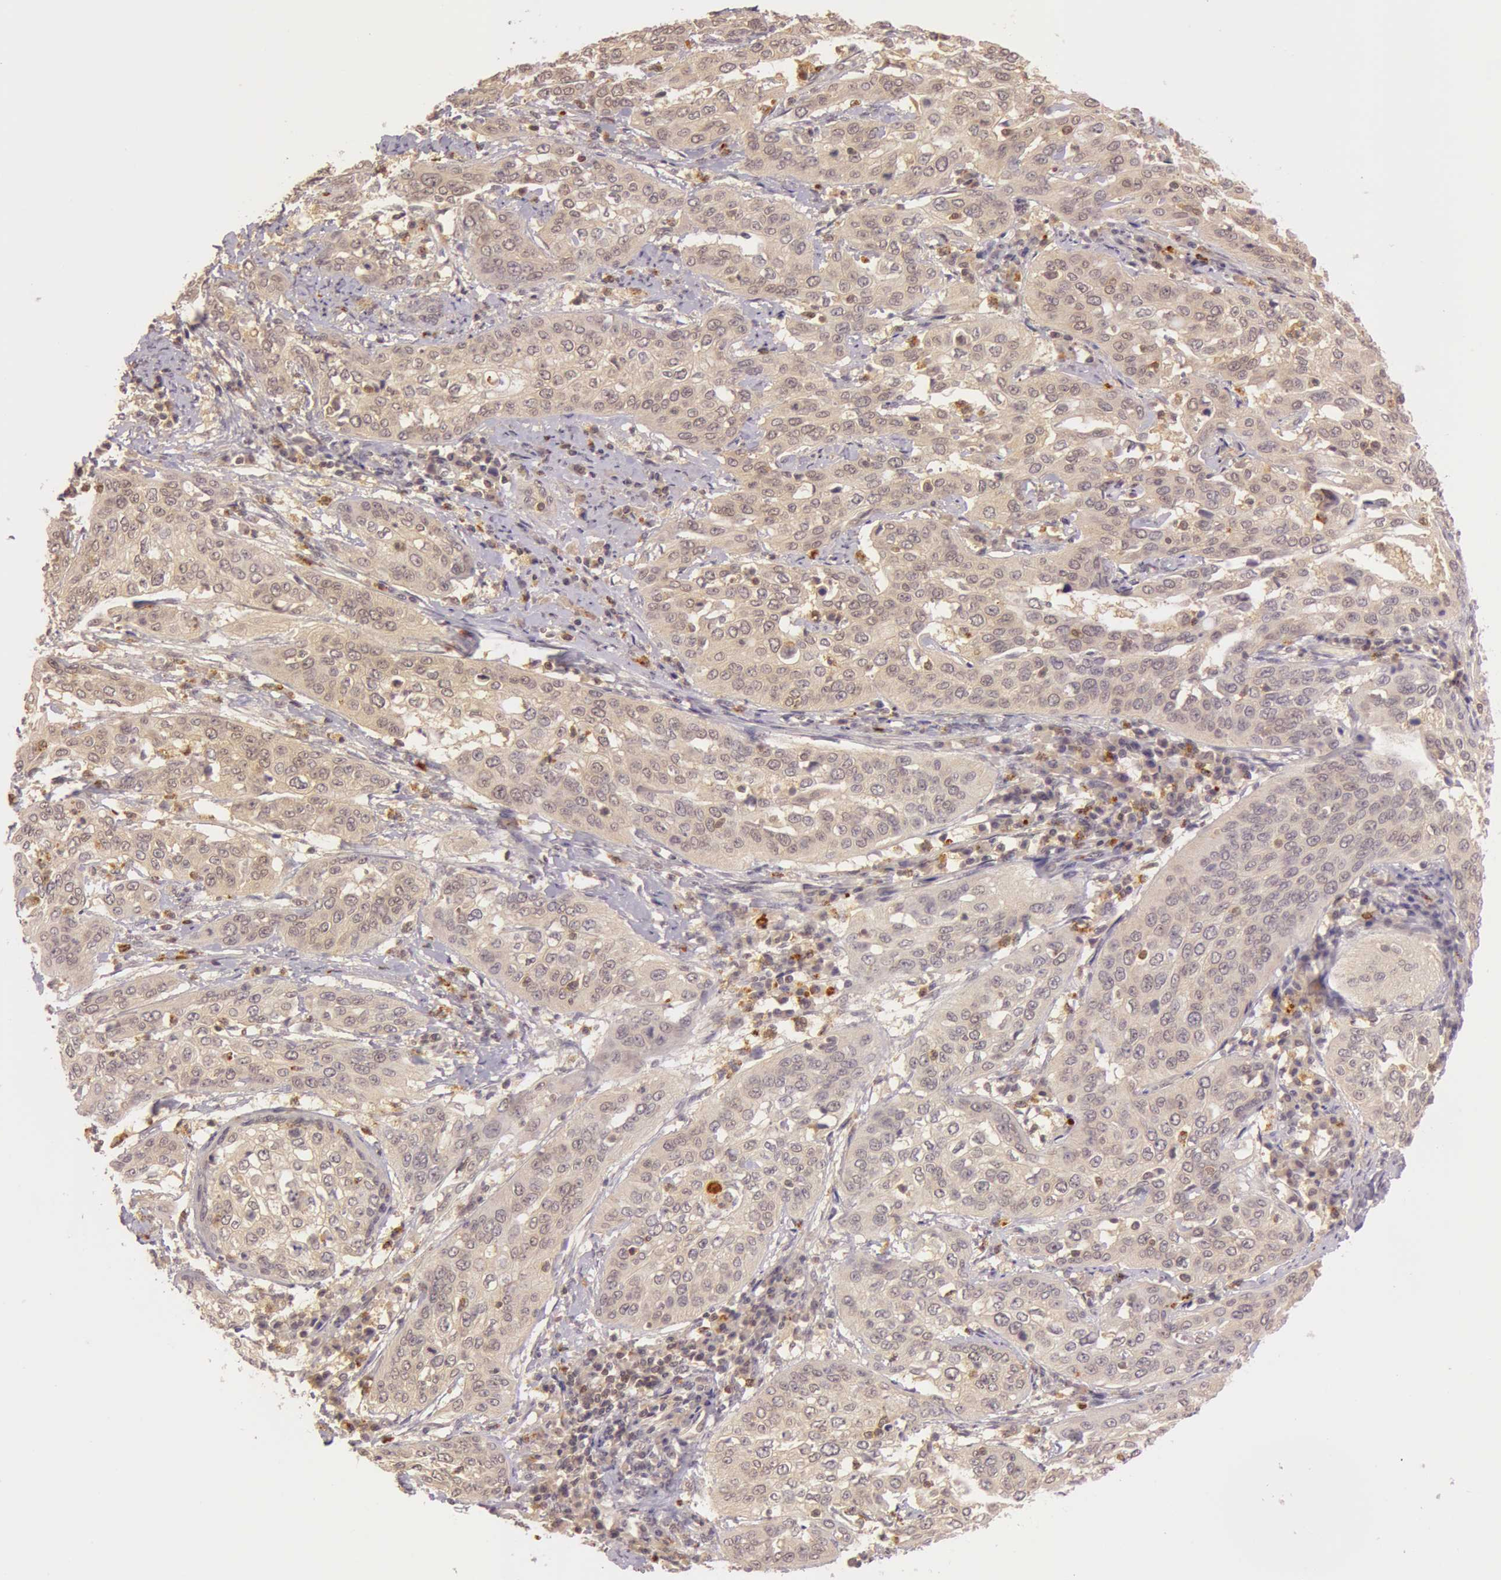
{"staining": {"intensity": "weak", "quantity": ">75%", "location": "cytoplasmic/membranous"}, "tissue": "cervical cancer", "cell_type": "Tumor cells", "image_type": "cancer", "snomed": [{"axis": "morphology", "description": "Squamous cell carcinoma, NOS"}, {"axis": "topography", "description": "Cervix"}], "caption": "A micrograph of cervical cancer stained for a protein exhibits weak cytoplasmic/membranous brown staining in tumor cells.", "gene": "ATG2B", "patient": {"sex": "female", "age": 41}}